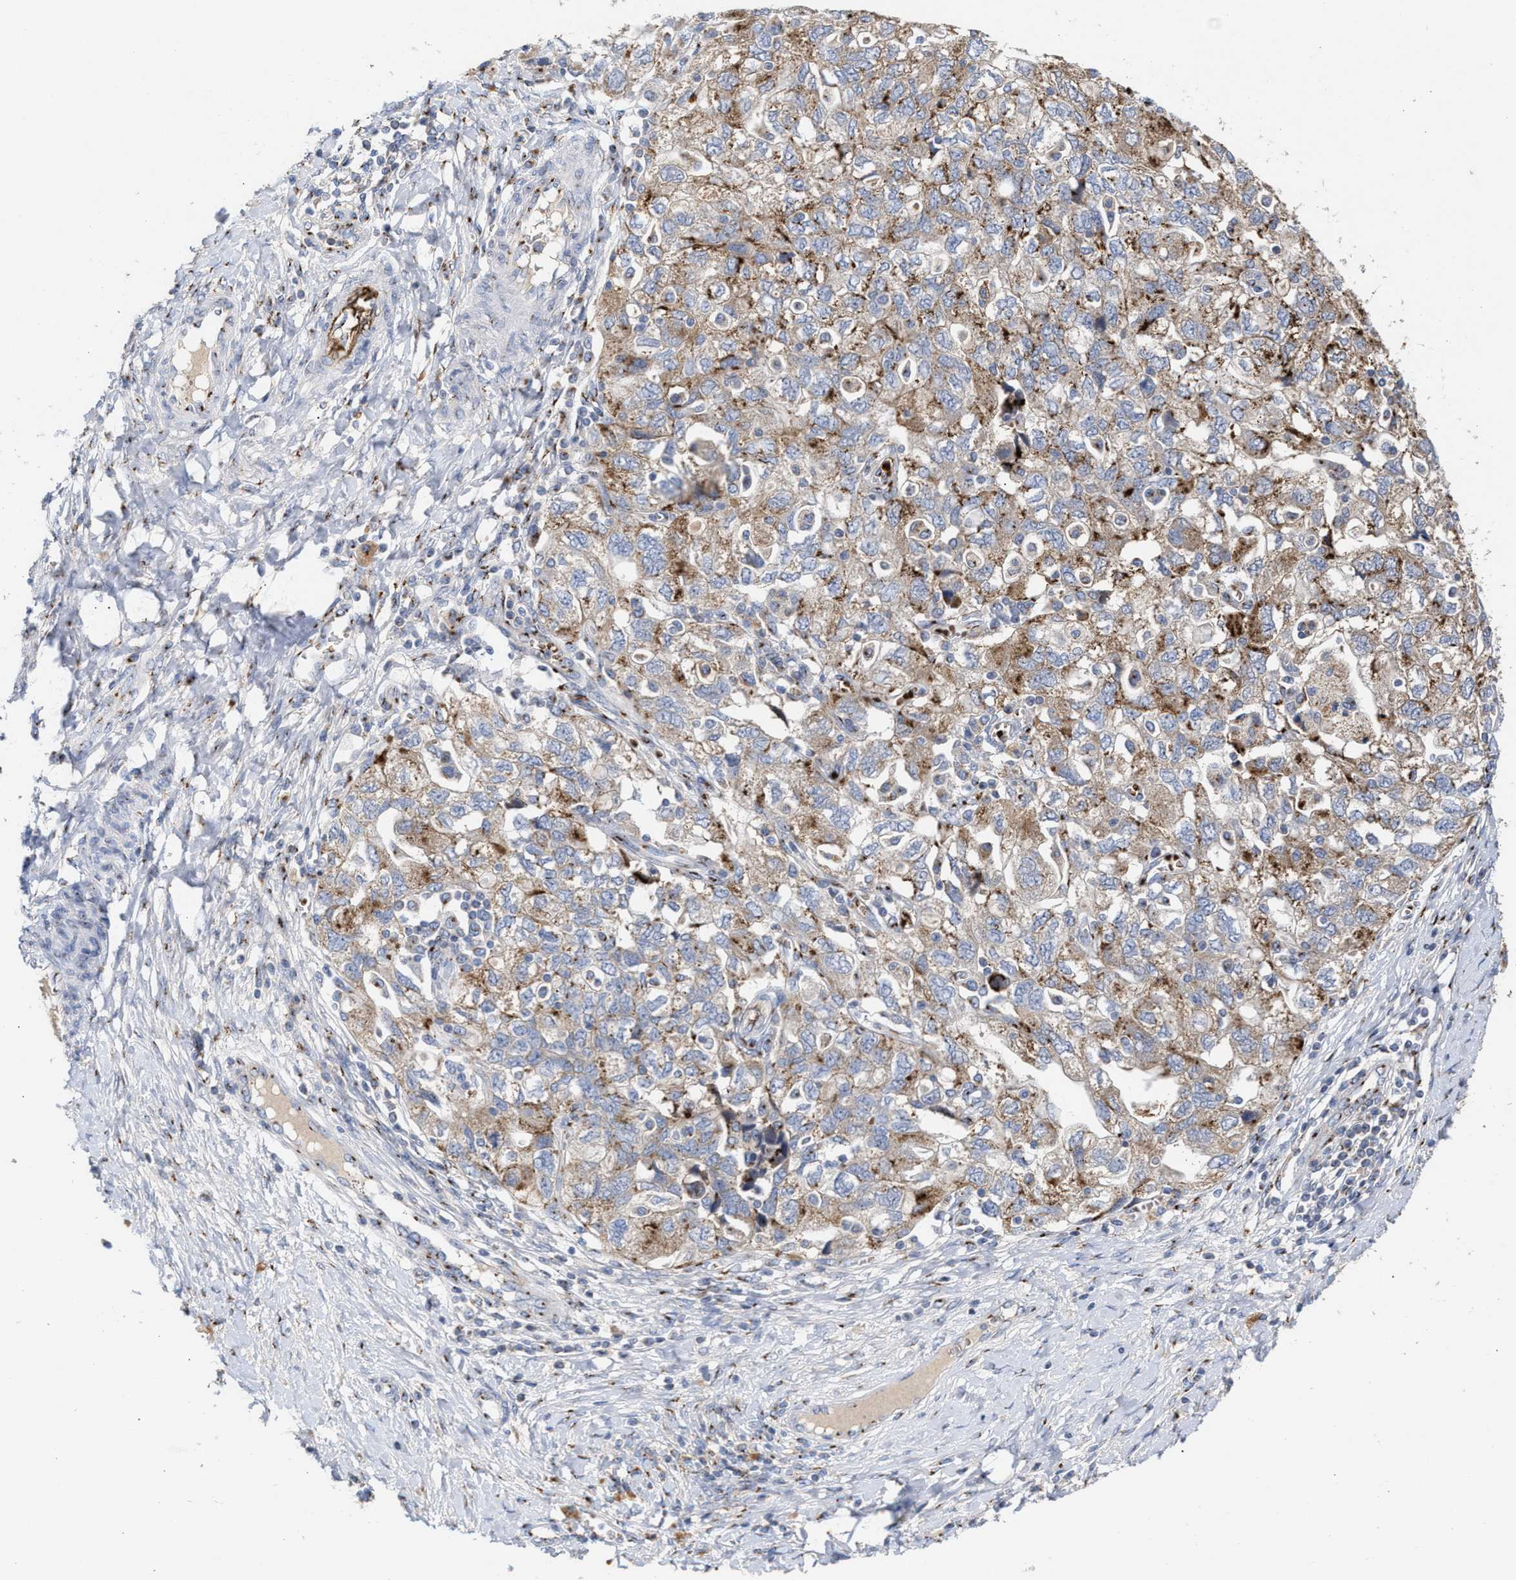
{"staining": {"intensity": "moderate", "quantity": ">75%", "location": "cytoplasmic/membranous"}, "tissue": "ovarian cancer", "cell_type": "Tumor cells", "image_type": "cancer", "snomed": [{"axis": "morphology", "description": "Carcinoma, NOS"}, {"axis": "morphology", "description": "Cystadenocarcinoma, serous, NOS"}, {"axis": "topography", "description": "Ovary"}], "caption": "Brown immunohistochemical staining in human ovarian cancer (carcinoma) shows moderate cytoplasmic/membranous staining in approximately >75% of tumor cells.", "gene": "CCL2", "patient": {"sex": "female", "age": 69}}